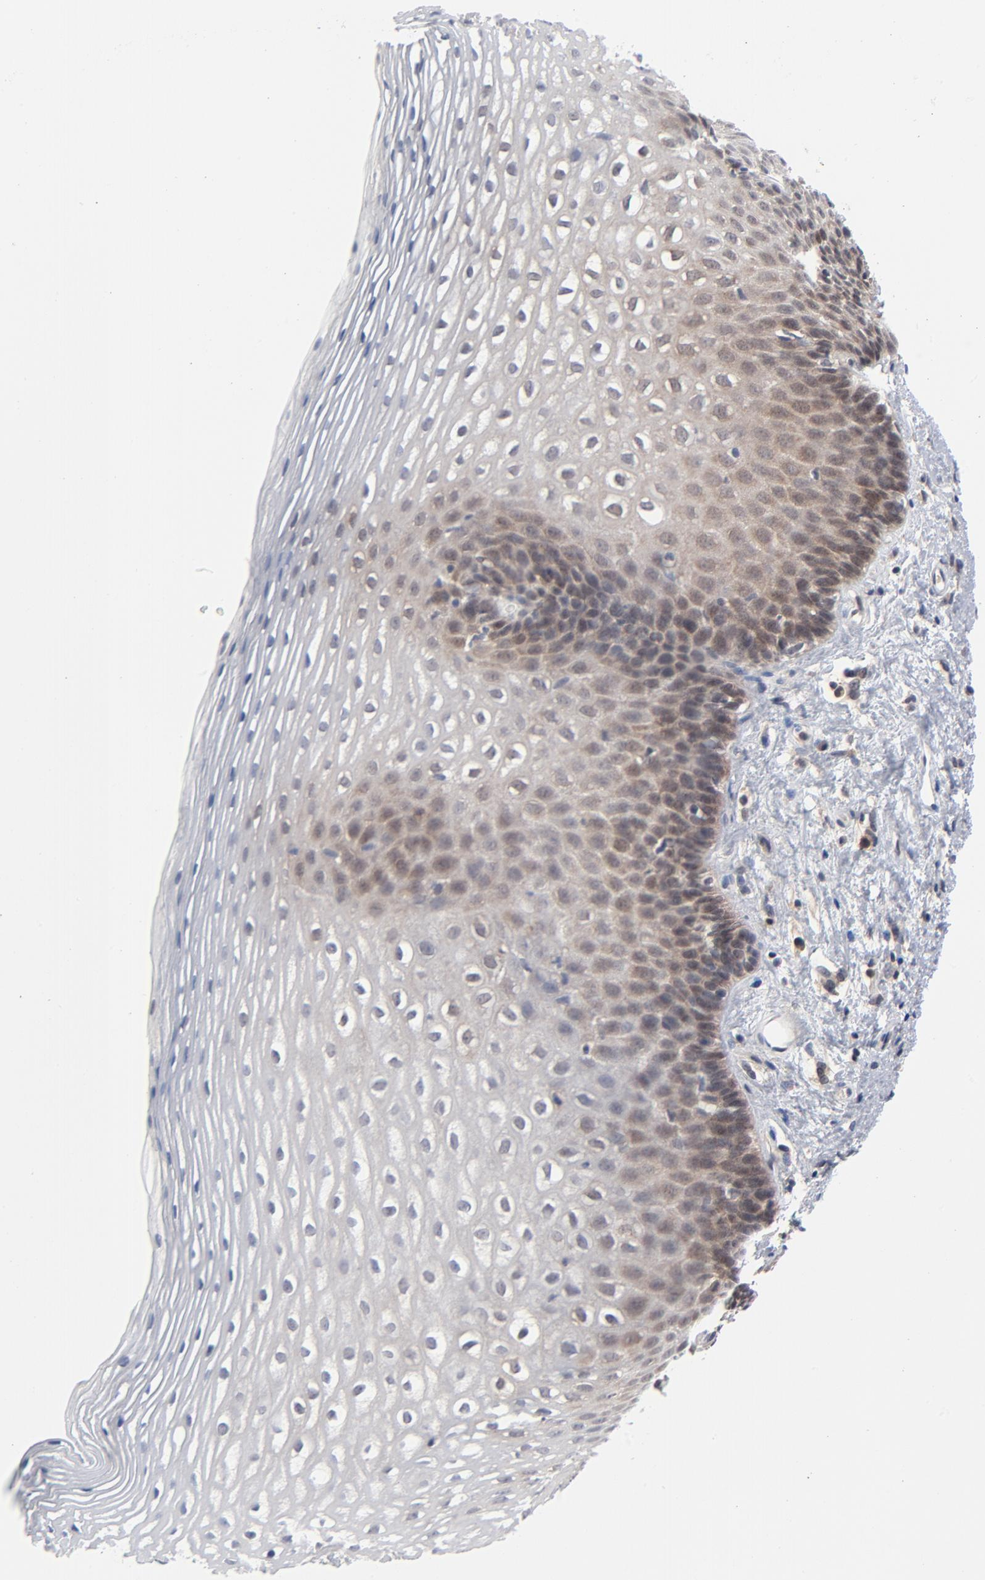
{"staining": {"intensity": "weak", "quantity": "<25%", "location": "cytoplasmic/membranous"}, "tissue": "esophagus", "cell_type": "Squamous epithelial cells", "image_type": "normal", "snomed": [{"axis": "morphology", "description": "Normal tissue, NOS"}, {"axis": "topography", "description": "Esophagus"}], "caption": "The micrograph demonstrates no staining of squamous epithelial cells in normal esophagus.", "gene": "RPS6KB1", "patient": {"sex": "female", "age": 70}}